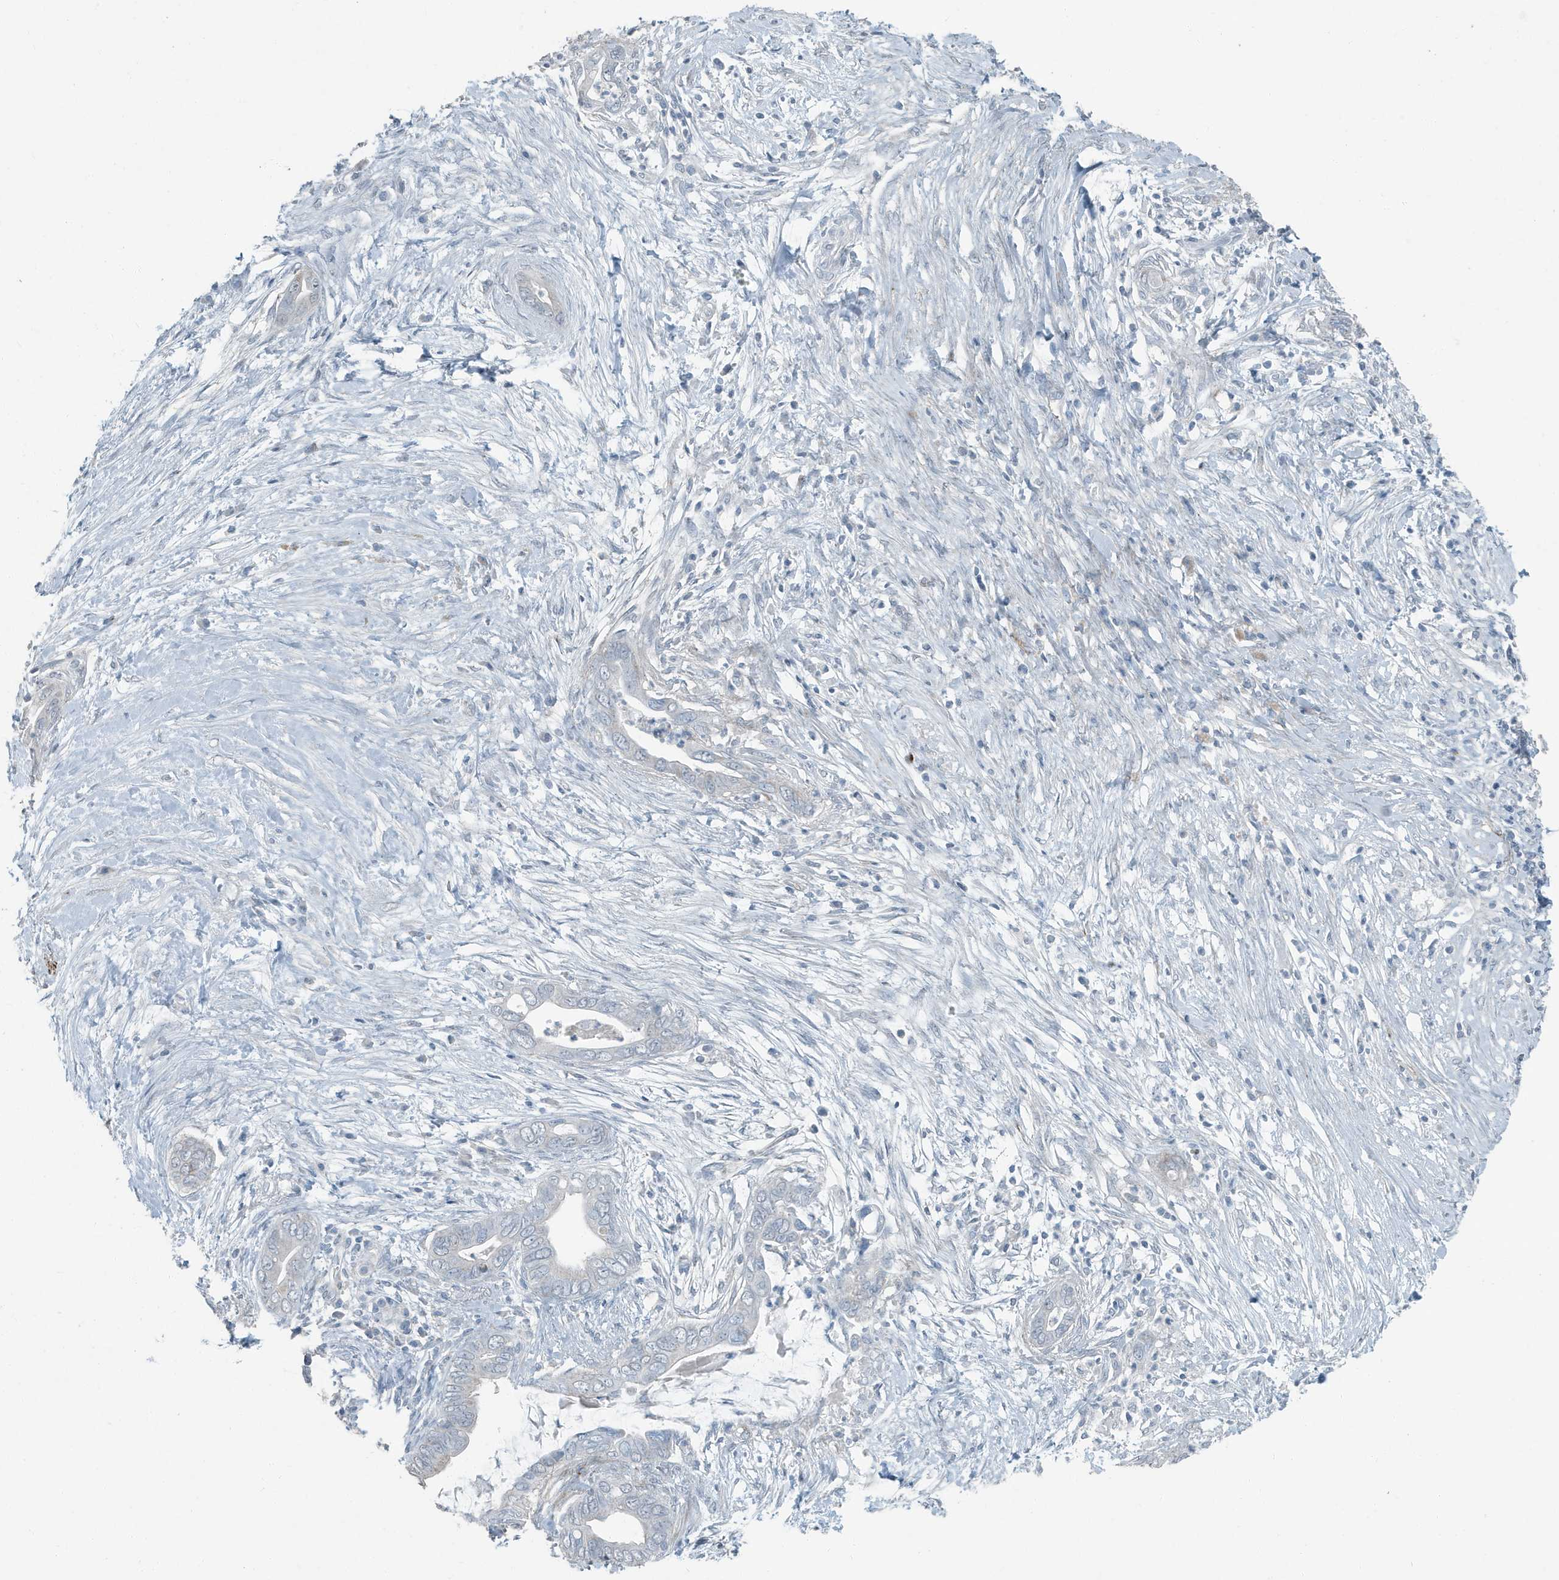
{"staining": {"intensity": "negative", "quantity": "none", "location": "none"}, "tissue": "pancreatic cancer", "cell_type": "Tumor cells", "image_type": "cancer", "snomed": [{"axis": "morphology", "description": "Adenocarcinoma, NOS"}, {"axis": "topography", "description": "Pancreas"}], "caption": "This is a micrograph of IHC staining of pancreatic adenocarcinoma, which shows no staining in tumor cells.", "gene": "FAM162A", "patient": {"sex": "male", "age": 75}}